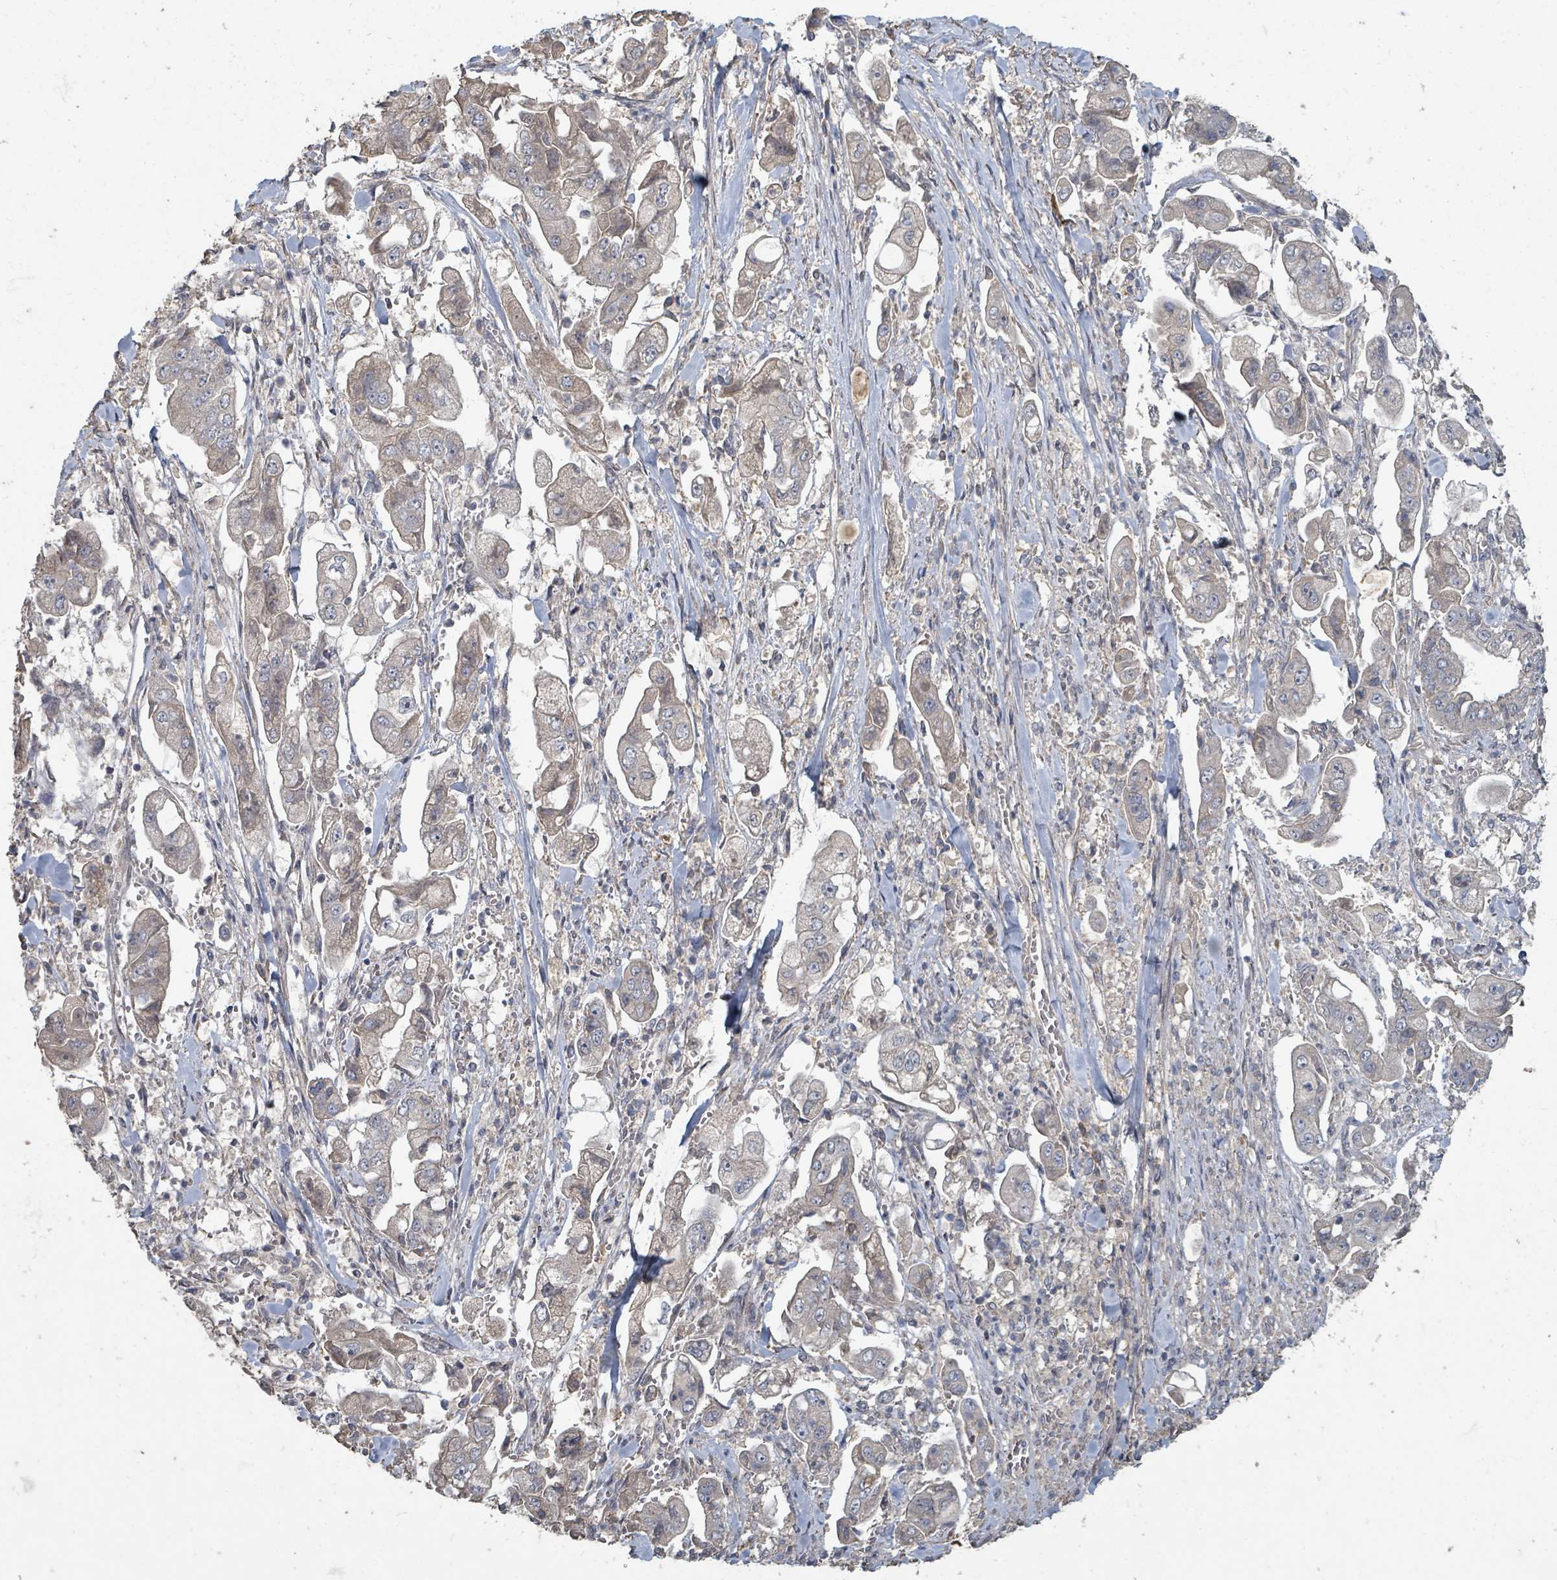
{"staining": {"intensity": "weak", "quantity": "<25%", "location": "cytoplasmic/membranous"}, "tissue": "stomach cancer", "cell_type": "Tumor cells", "image_type": "cancer", "snomed": [{"axis": "morphology", "description": "Adenocarcinoma, NOS"}, {"axis": "topography", "description": "Stomach"}], "caption": "A histopathology image of human stomach cancer (adenocarcinoma) is negative for staining in tumor cells.", "gene": "WDFY1", "patient": {"sex": "male", "age": 62}}